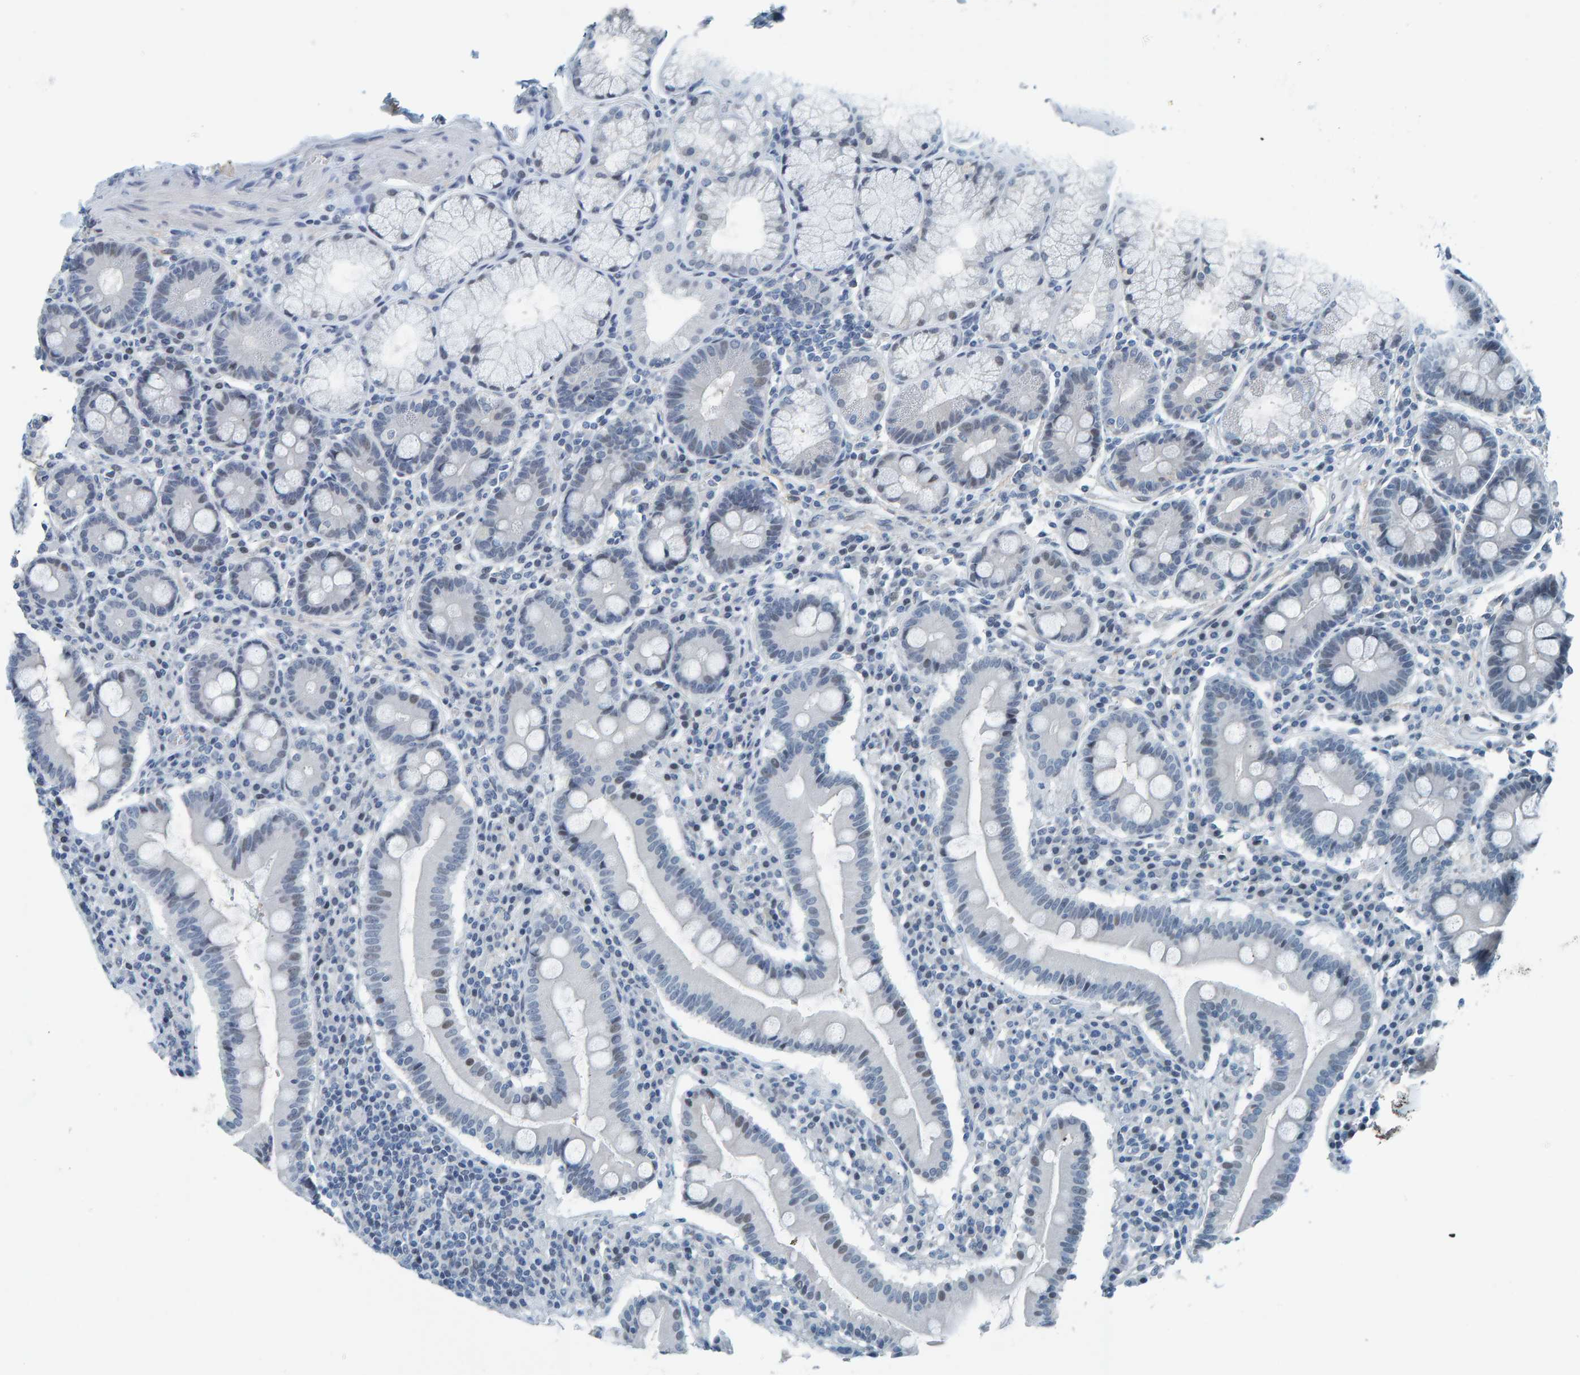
{"staining": {"intensity": "weak", "quantity": "<25%", "location": "nuclear"}, "tissue": "duodenum", "cell_type": "Glandular cells", "image_type": "normal", "snomed": [{"axis": "morphology", "description": "Normal tissue, NOS"}, {"axis": "topography", "description": "Duodenum"}], "caption": "This micrograph is of unremarkable duodenum stained with IHC to label a protein in brown with the nuclei are counter-stained blue. There is no positivity in glandular cells. (Immunohistochemistry, brightfield microscopy, high magnification).", "gene": "CNP", "patient": {"sex": "male", "age": 50}}